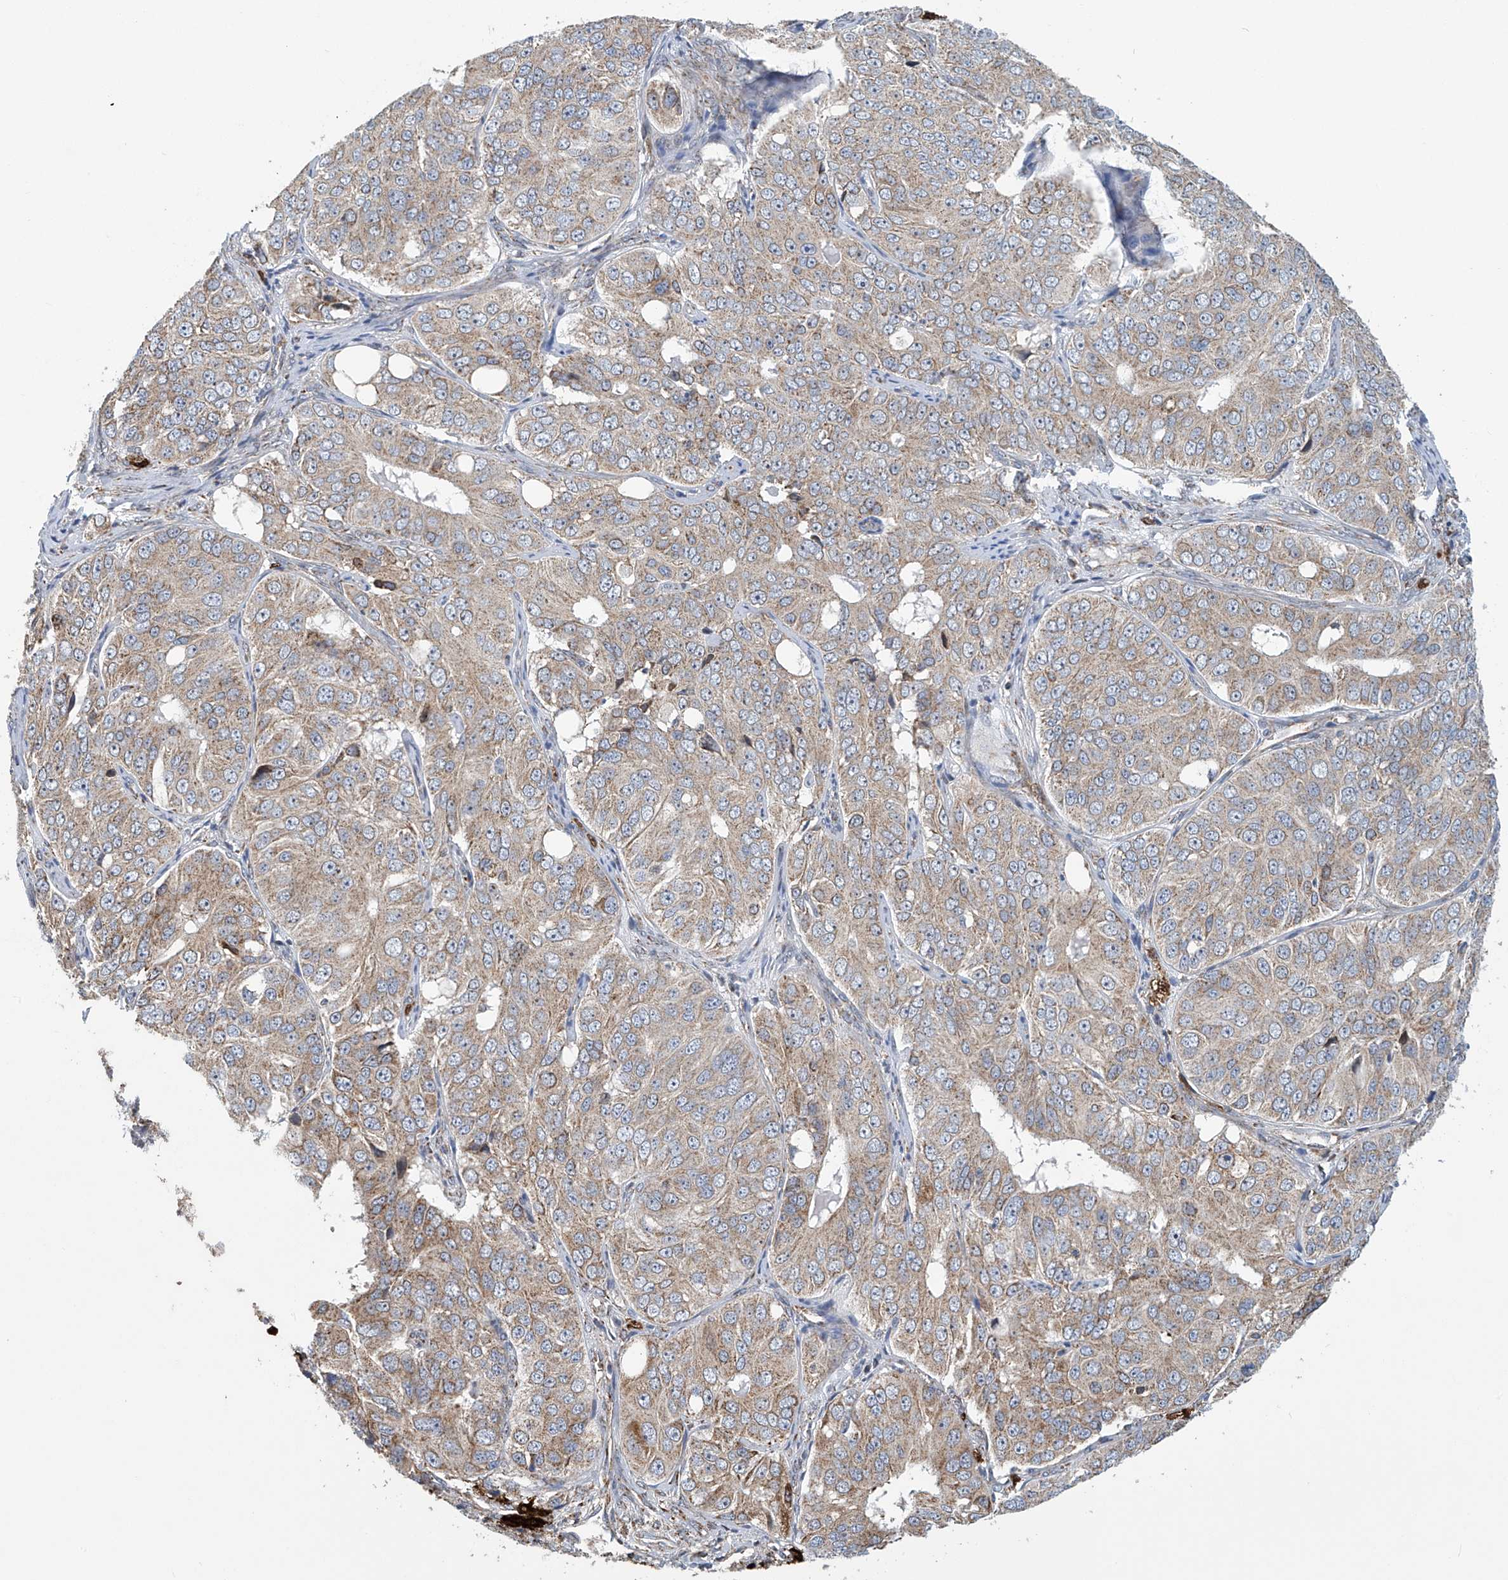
{"staining": {"intensity": "weak", "quantity": ">75%", "location": "cytoplasmic/membranous"}, "tissue": "ovarian cancer", "cell_type": "Tumor cells", "image_type": "cancer", "snomed": [{"axis": "morphology", "description": "Carcinoma, endometroid"}, {"axis": "topography", "description": "Ovary"}], "caption": "The micrograph shows staining of endometroid carcinoma (ovarian), revealing weak cytoplasmic/membranous protein staining (brown color) within tumor cells.", "gene": "COMMD1", "patient": {"sex": "female", "age": 51}}